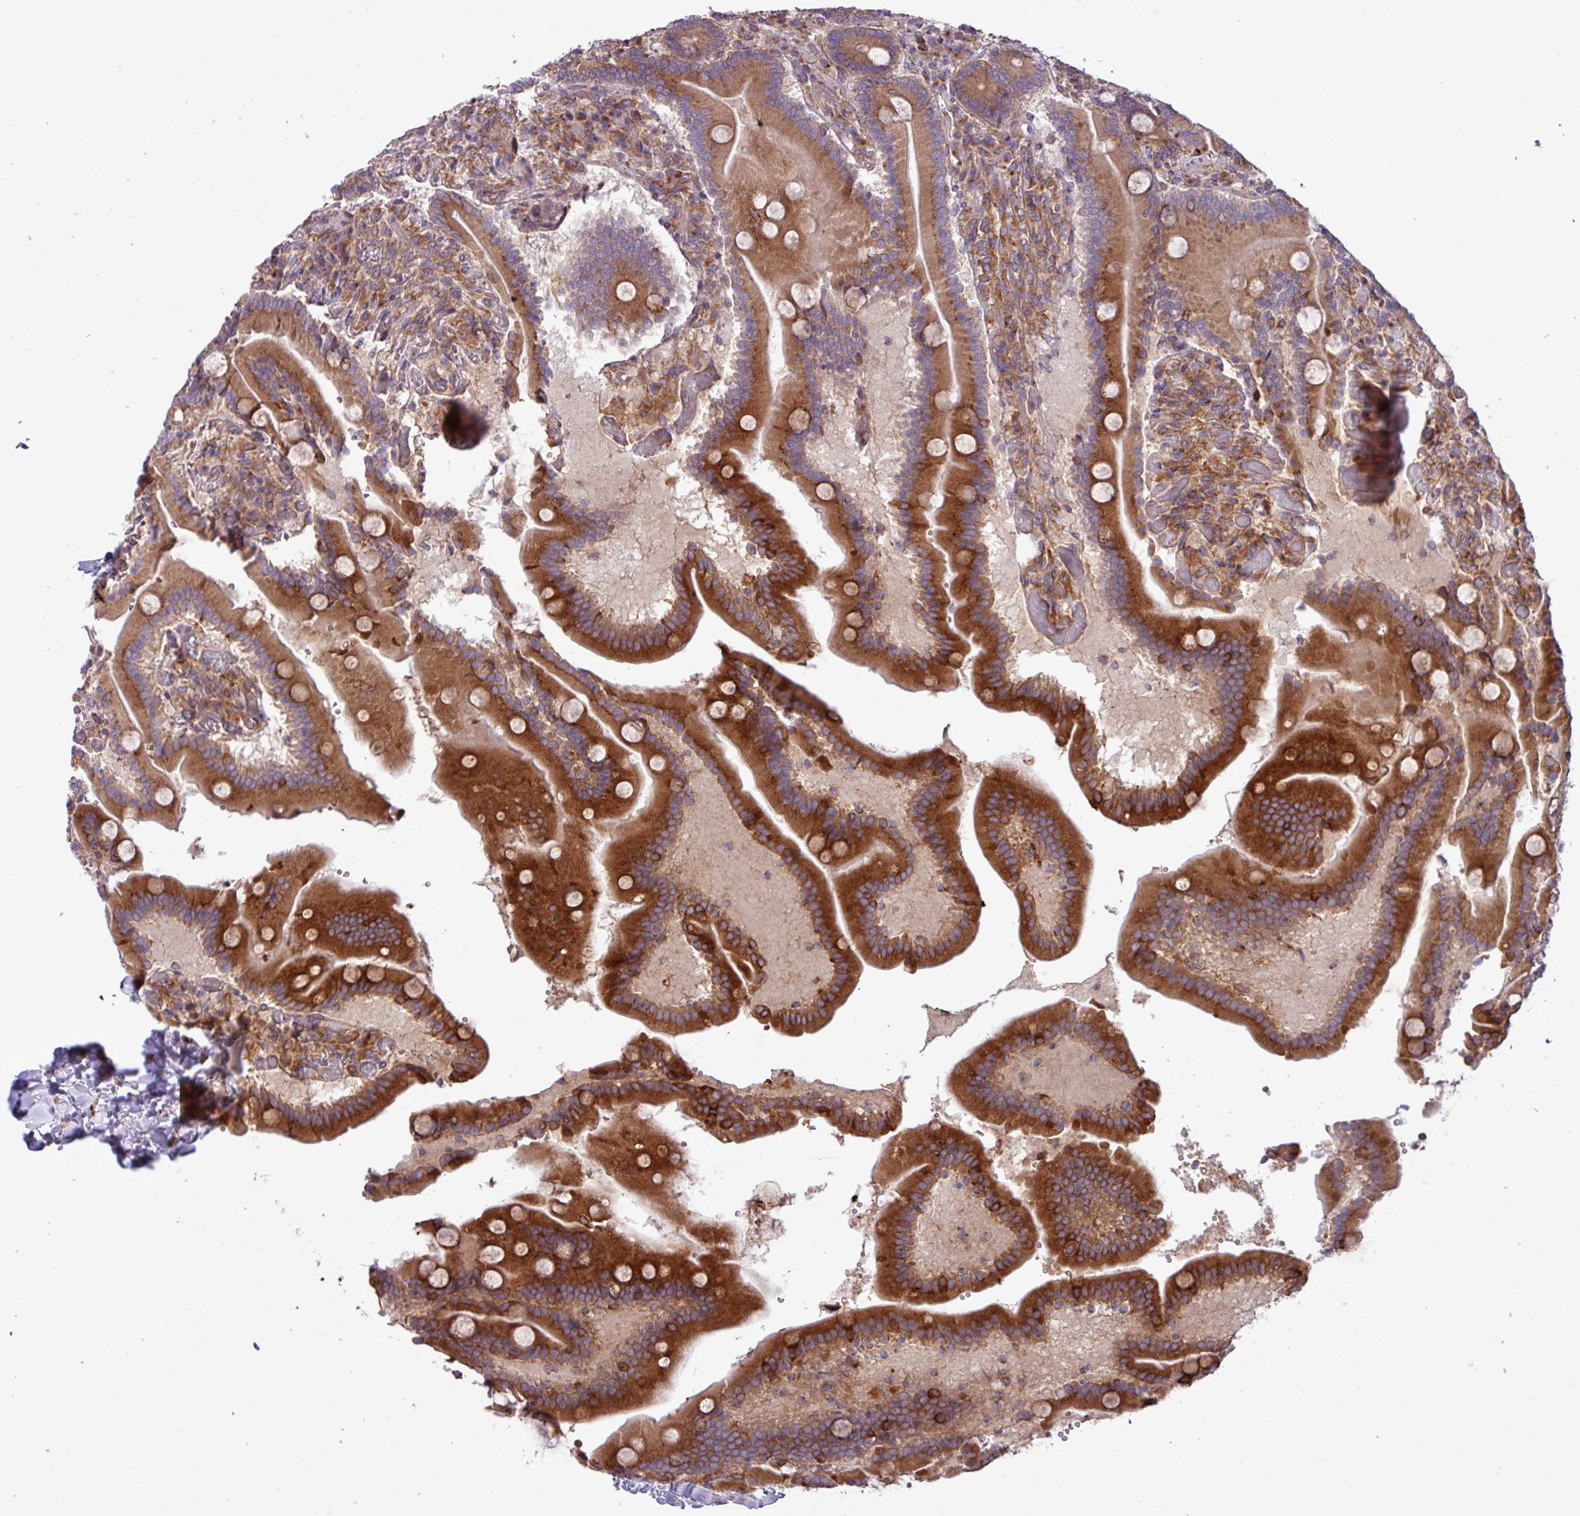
{"staining": {"intensity": "strong", "quantity": ">75%", "location": "cytoplasmic/membranous"}, "tissue": "duodenum", "cell_type": "Glandular cells", "image_type": "normal", "snomed": [{"axis": "morphology", "description": "Normal tissue, NOS"}, {"axis": "topography", "description": "Duodenum"}], "caption": "Strong cytoplasmic/membranous protein positivity is appreciated in approximately >75% of glandular cells in duodenum.", "gene": "RAB19", "patient": {"sex": "female", "age": 62}}